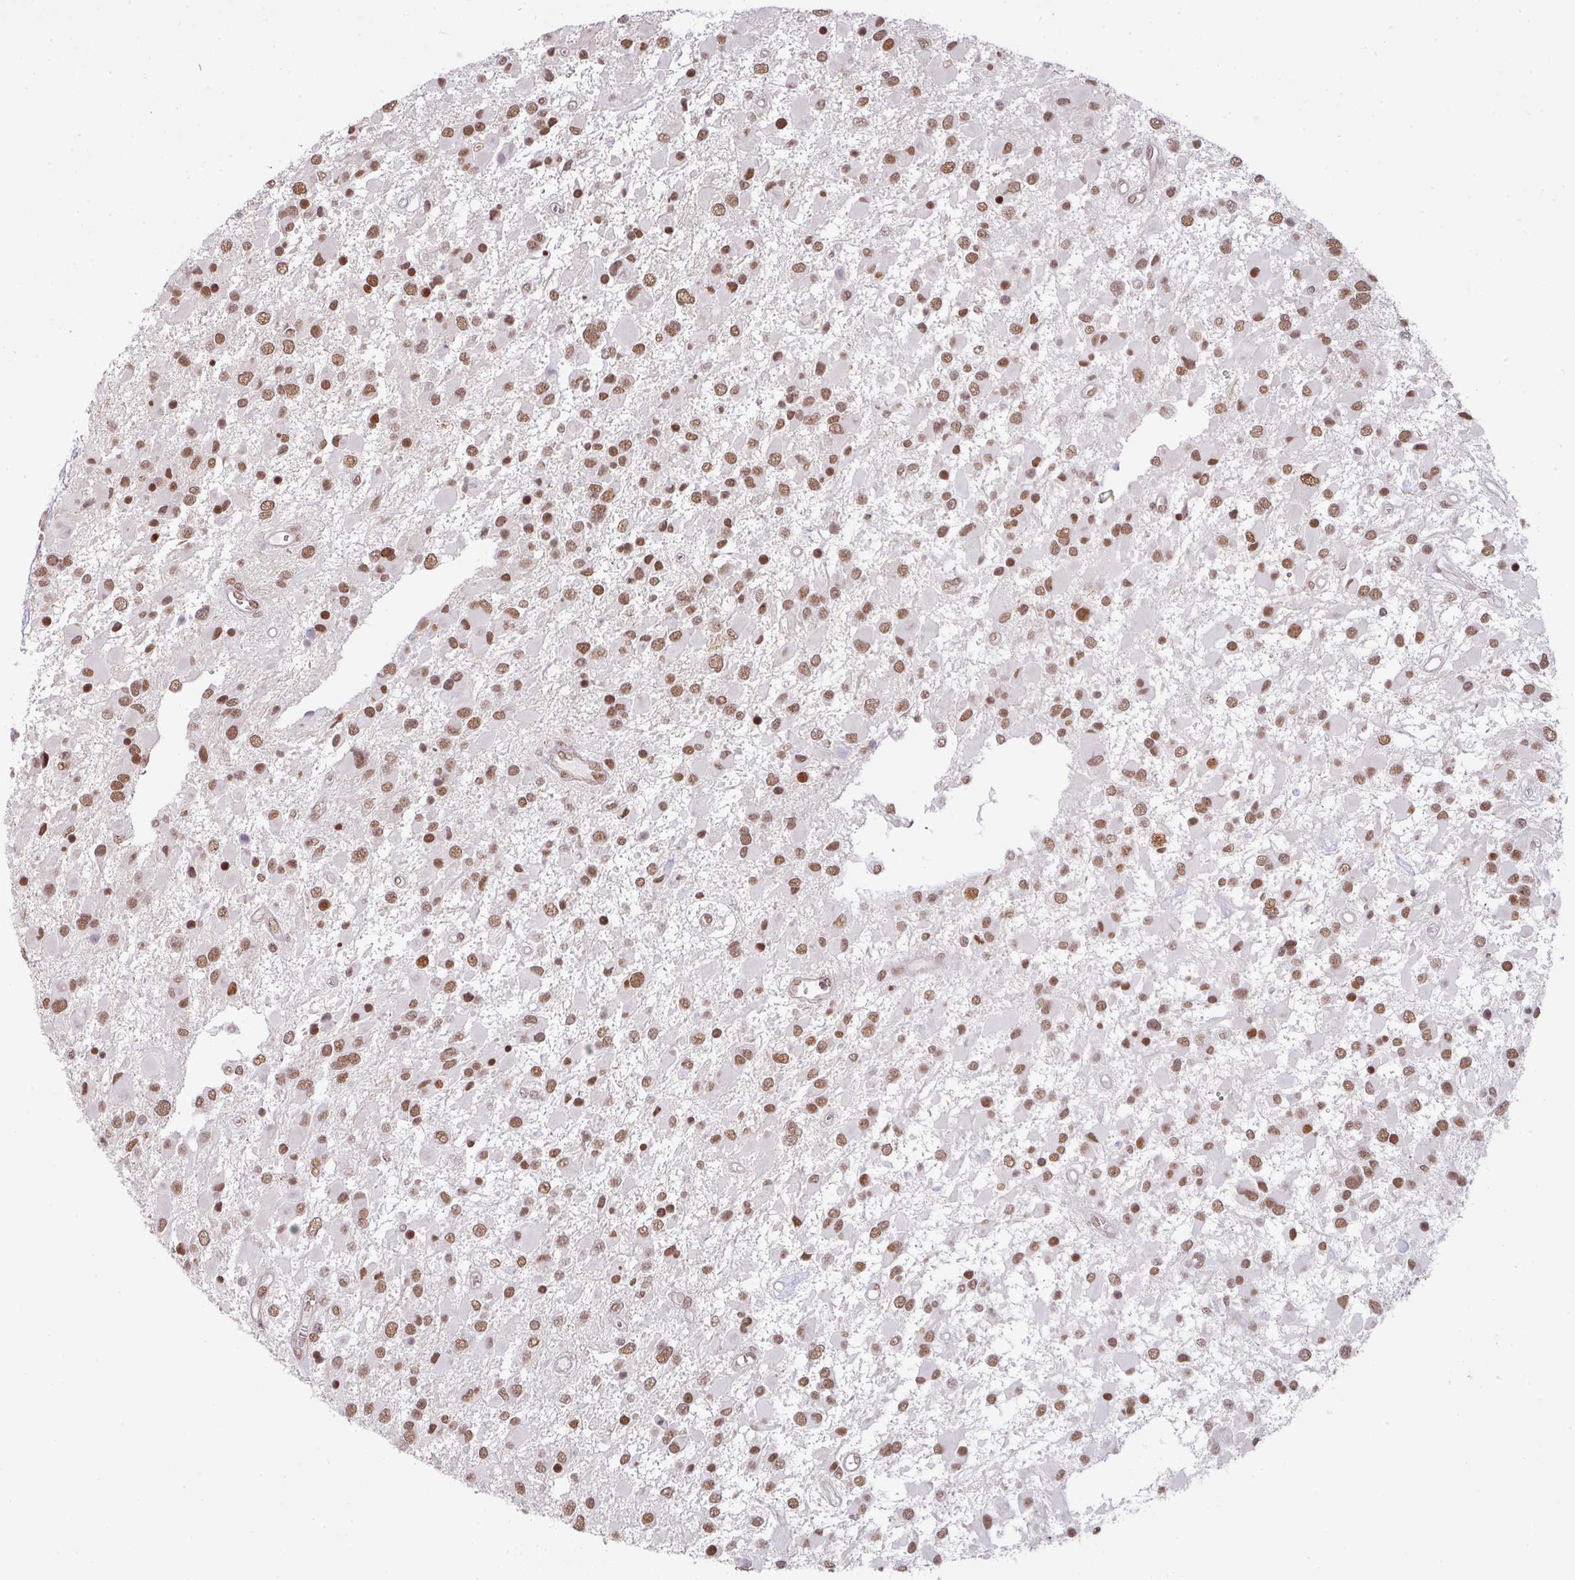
{"staining": {"intensity": "moderate", "quantity": ">75%", "location": "nuclear"}, "tissue": "glioma", "cell_type": "Tumor cells", "image_type": "cancer", "snomed": [{"axis": "morphology", "description": "Glioma, malignant, High grade"}, {"axis": "topography", "description": "Brain"}], "caption": "This micrograph exhibits glioma stained with immunohistochemistry (IHC) to label a protein in brown. The nuclear of tumor cells show moderate positivity for the protein. Nuclei are counter-stained blue.", "gene": "NCOA5", "patient": {"sex": "male", "age": 53}}